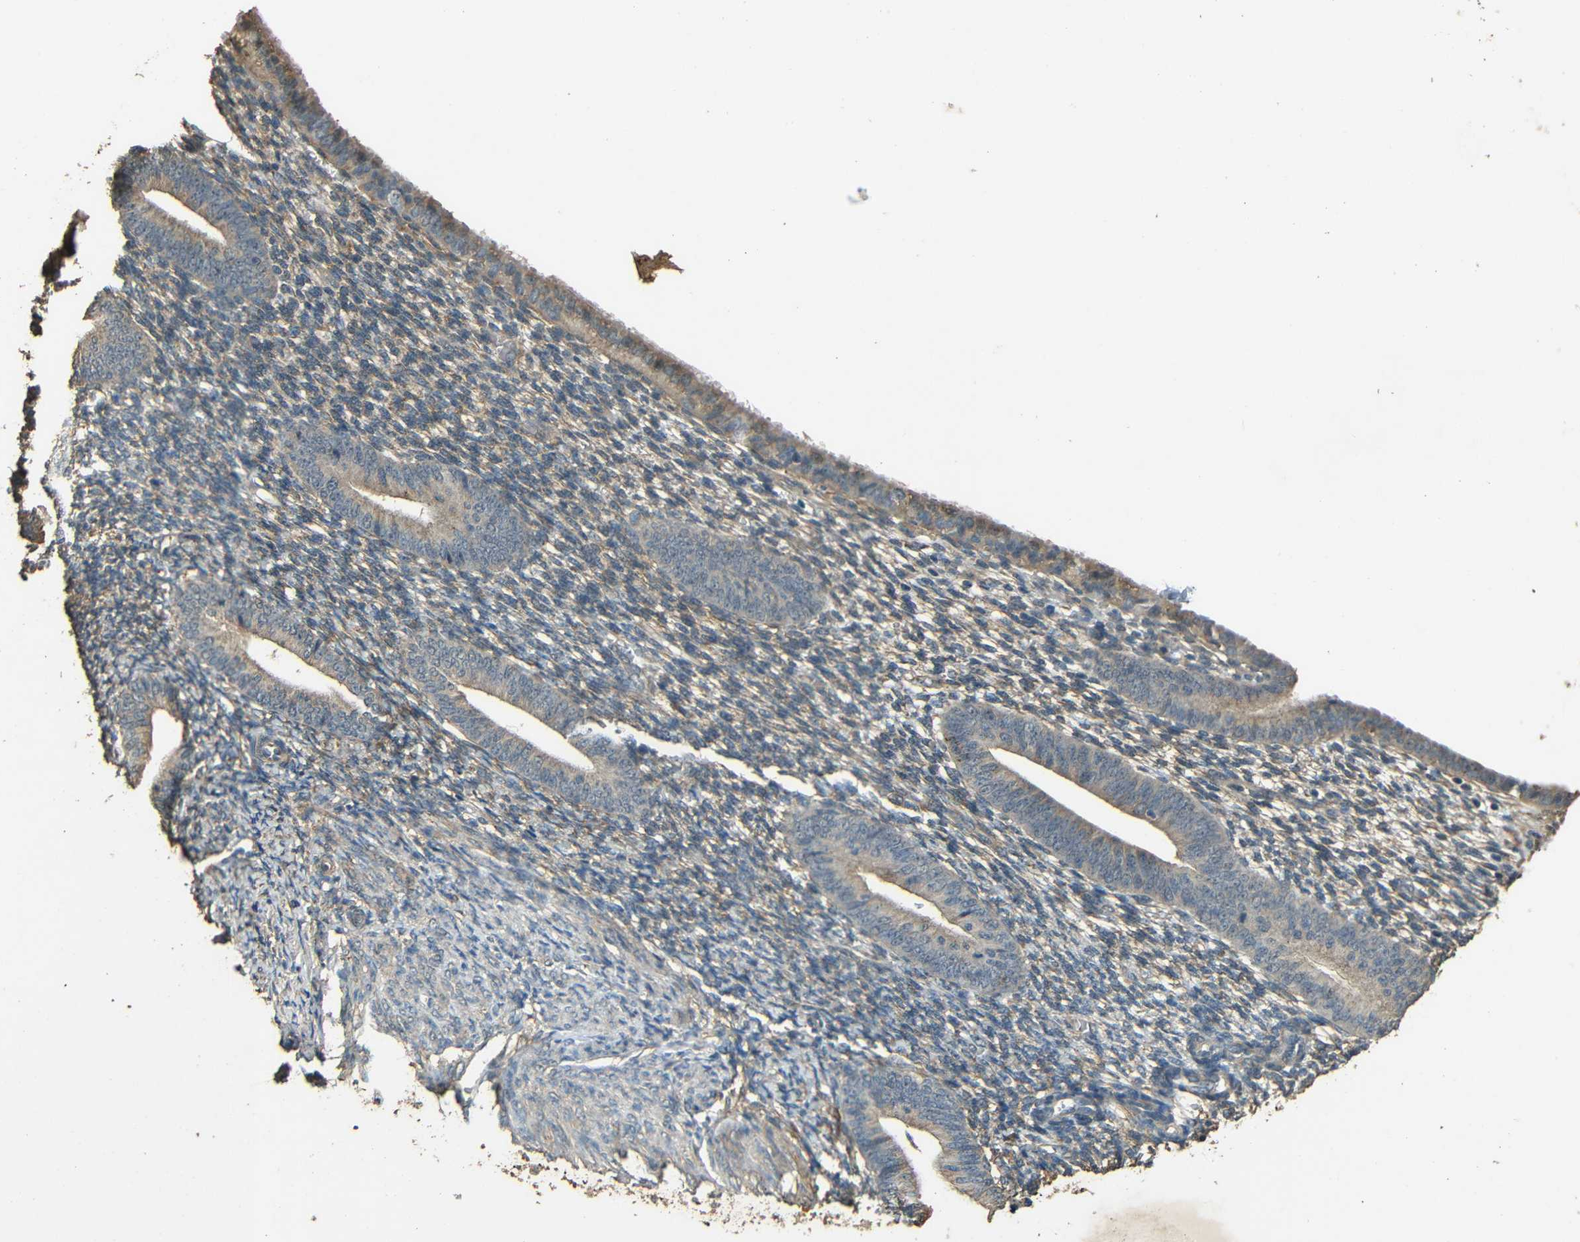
{"staining": {"intensity": "weak", "quantity": "25%-75%", "location": "cytoplasmic/membranous"}, "tissue": "endometrium", "cell_type": "Cells in endometrial stroma", "image_type": "normal", "snomed": [{"axis": "morphology", "description": "Normal tissue, NOS"}, {"axis": "topography", "description": "Endometrium"}], "caption": "Immunohistochemical staining of normal endometrium demonstrates 25%-75% levels of weak cytoplasmic/membranous protein positivity in about 25%-75% of cells in endometrial stroma. The staining is performed using DAB brown chromogen to label protein expression. The nuclei are counter-stained blue using hematoxylin.", "gene": "PDE5A", "patient": {"sex": "female", "age": 57}}